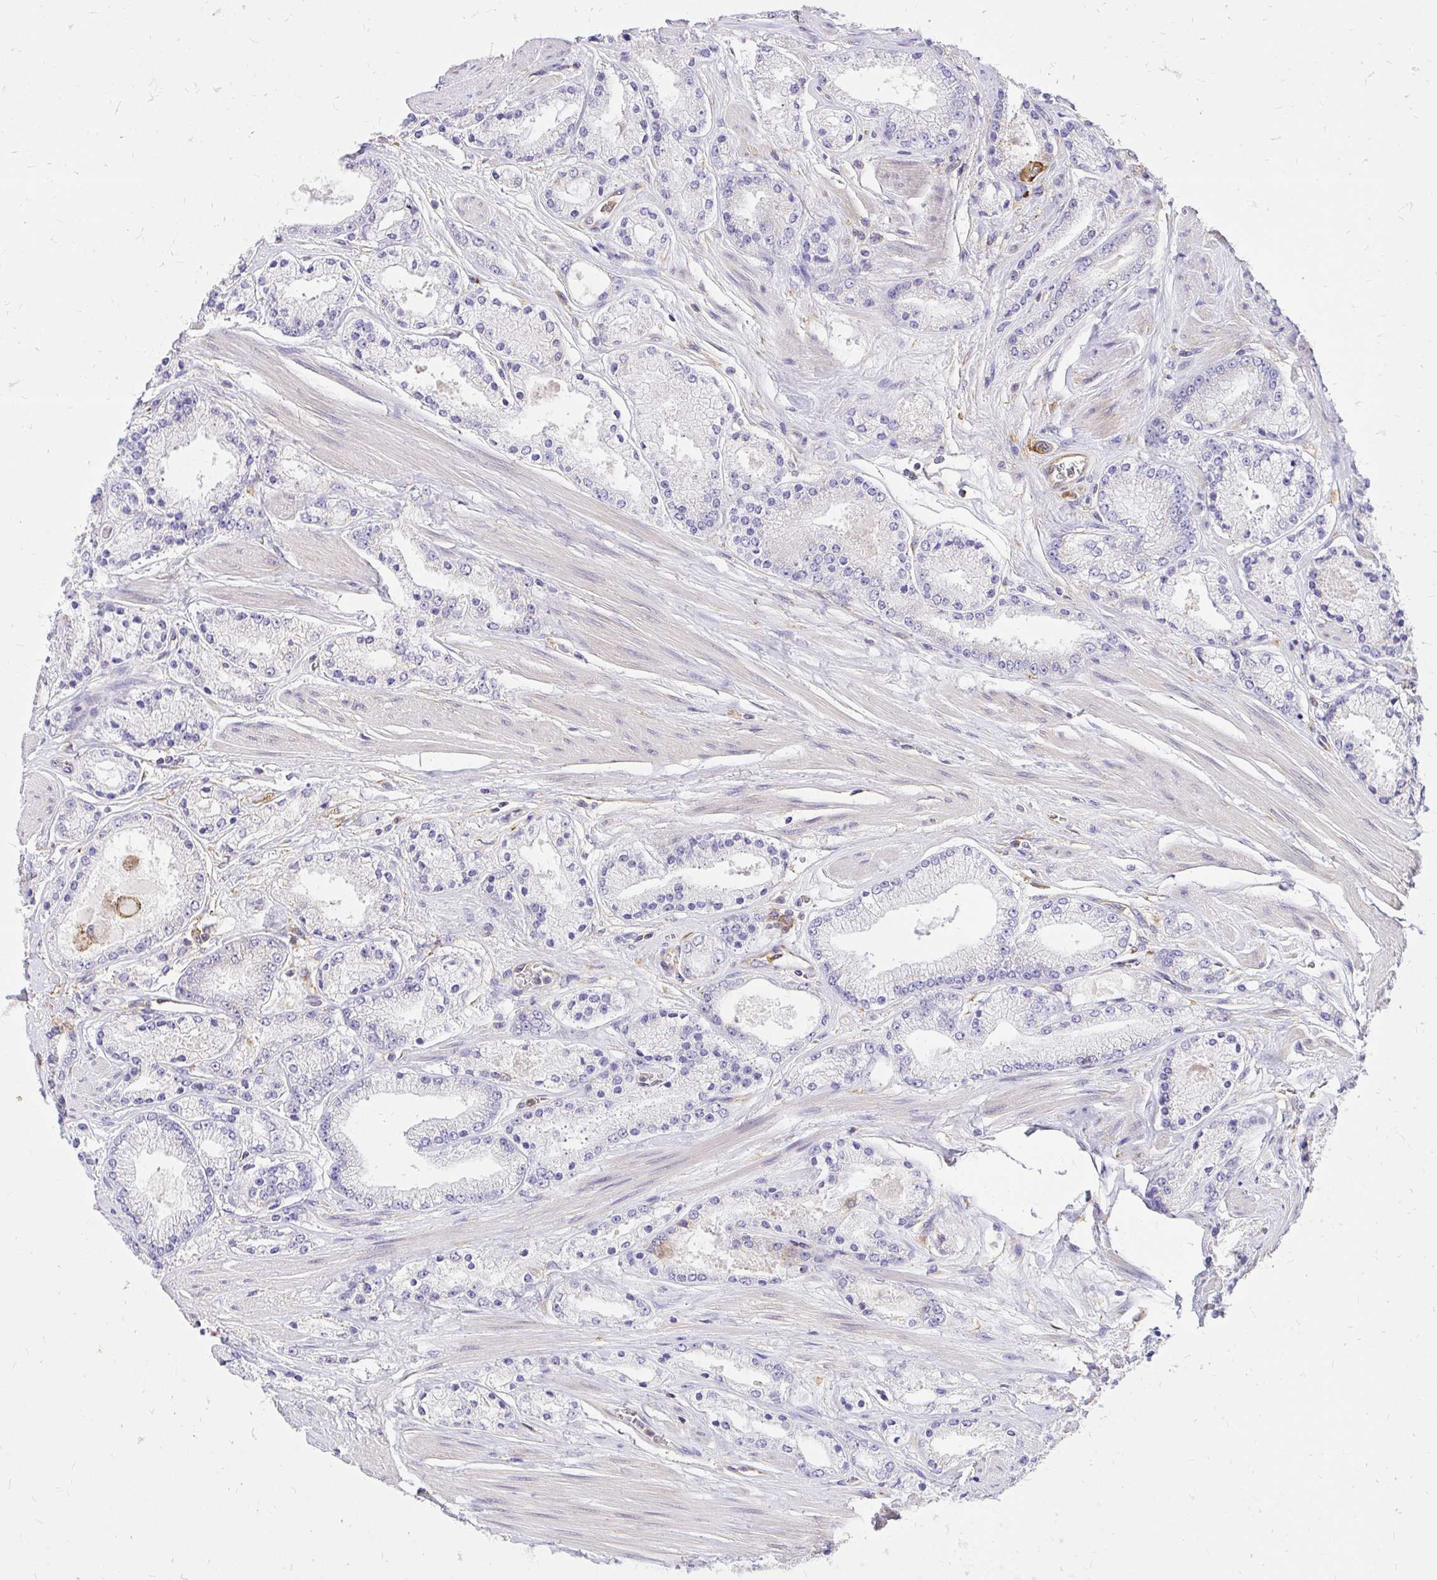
{"staining": {"intensity": "negative", "quantity": "none", "location": "none"}, "tissue": "prostate cancer", "cell_type": "Tumor cells", "image_type": "cancer", "snomed": [{"axis": "morphology", "description": "Adenocarcinoma, High grade"}, {"axis": "topography", "description": "Prostate"}], "caption": "Tumor cells show no significant expression in prostate adenocarcinoma (high-grade). Brightfield microscopy of IHC stained with DAB (3,3'-diaminobenzidine) (brown) and hematoxylin (blue), captured at high magnification.", "gene": "ABCB10", "patient": {"sex": "male", "age": 63}}